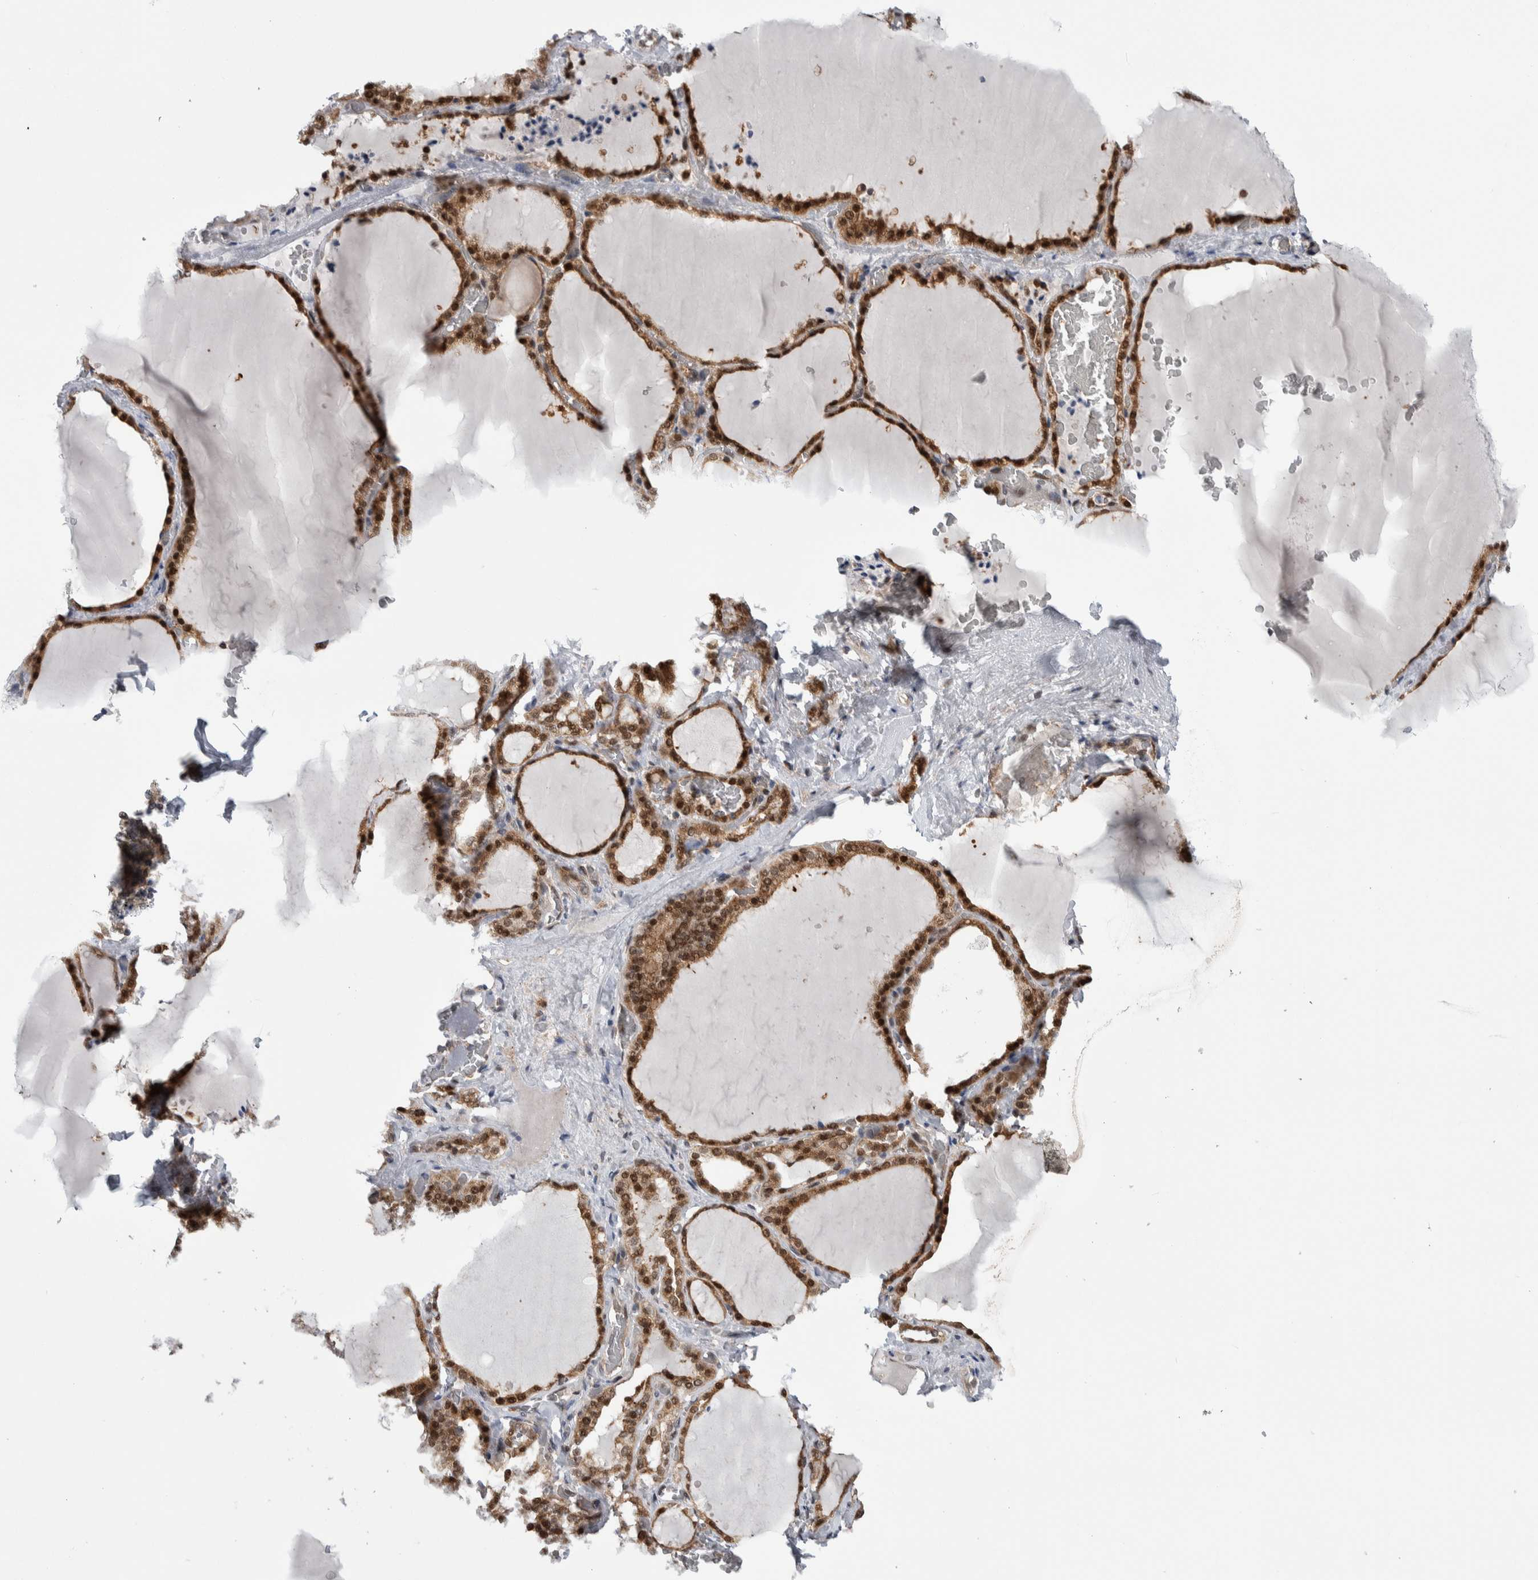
{"staining": {"intensity": "strong", "quantity": ">75%", "location": "cytoplasmic/membranous,nuclear"}, "tissue": "thyroid gland", "cell_type": "Glandular cells", "image_type": "normal", "snomed": [{"axis": "morphology", "description": "Normal tissue, NOS"}, {"axis": "topography", "description": "Thyroid gland"}], "caption": "The histopathology image demonstrates a brown stain indicating the presence of a protein in the cytoplasmic/membranous,nuclear of glandular cells in thyroid gland. (DAB = brown stain, brightfield microscopy at high magnification).", "gene": "PTPA", "patient": {"sex": "female", "age": 22}}